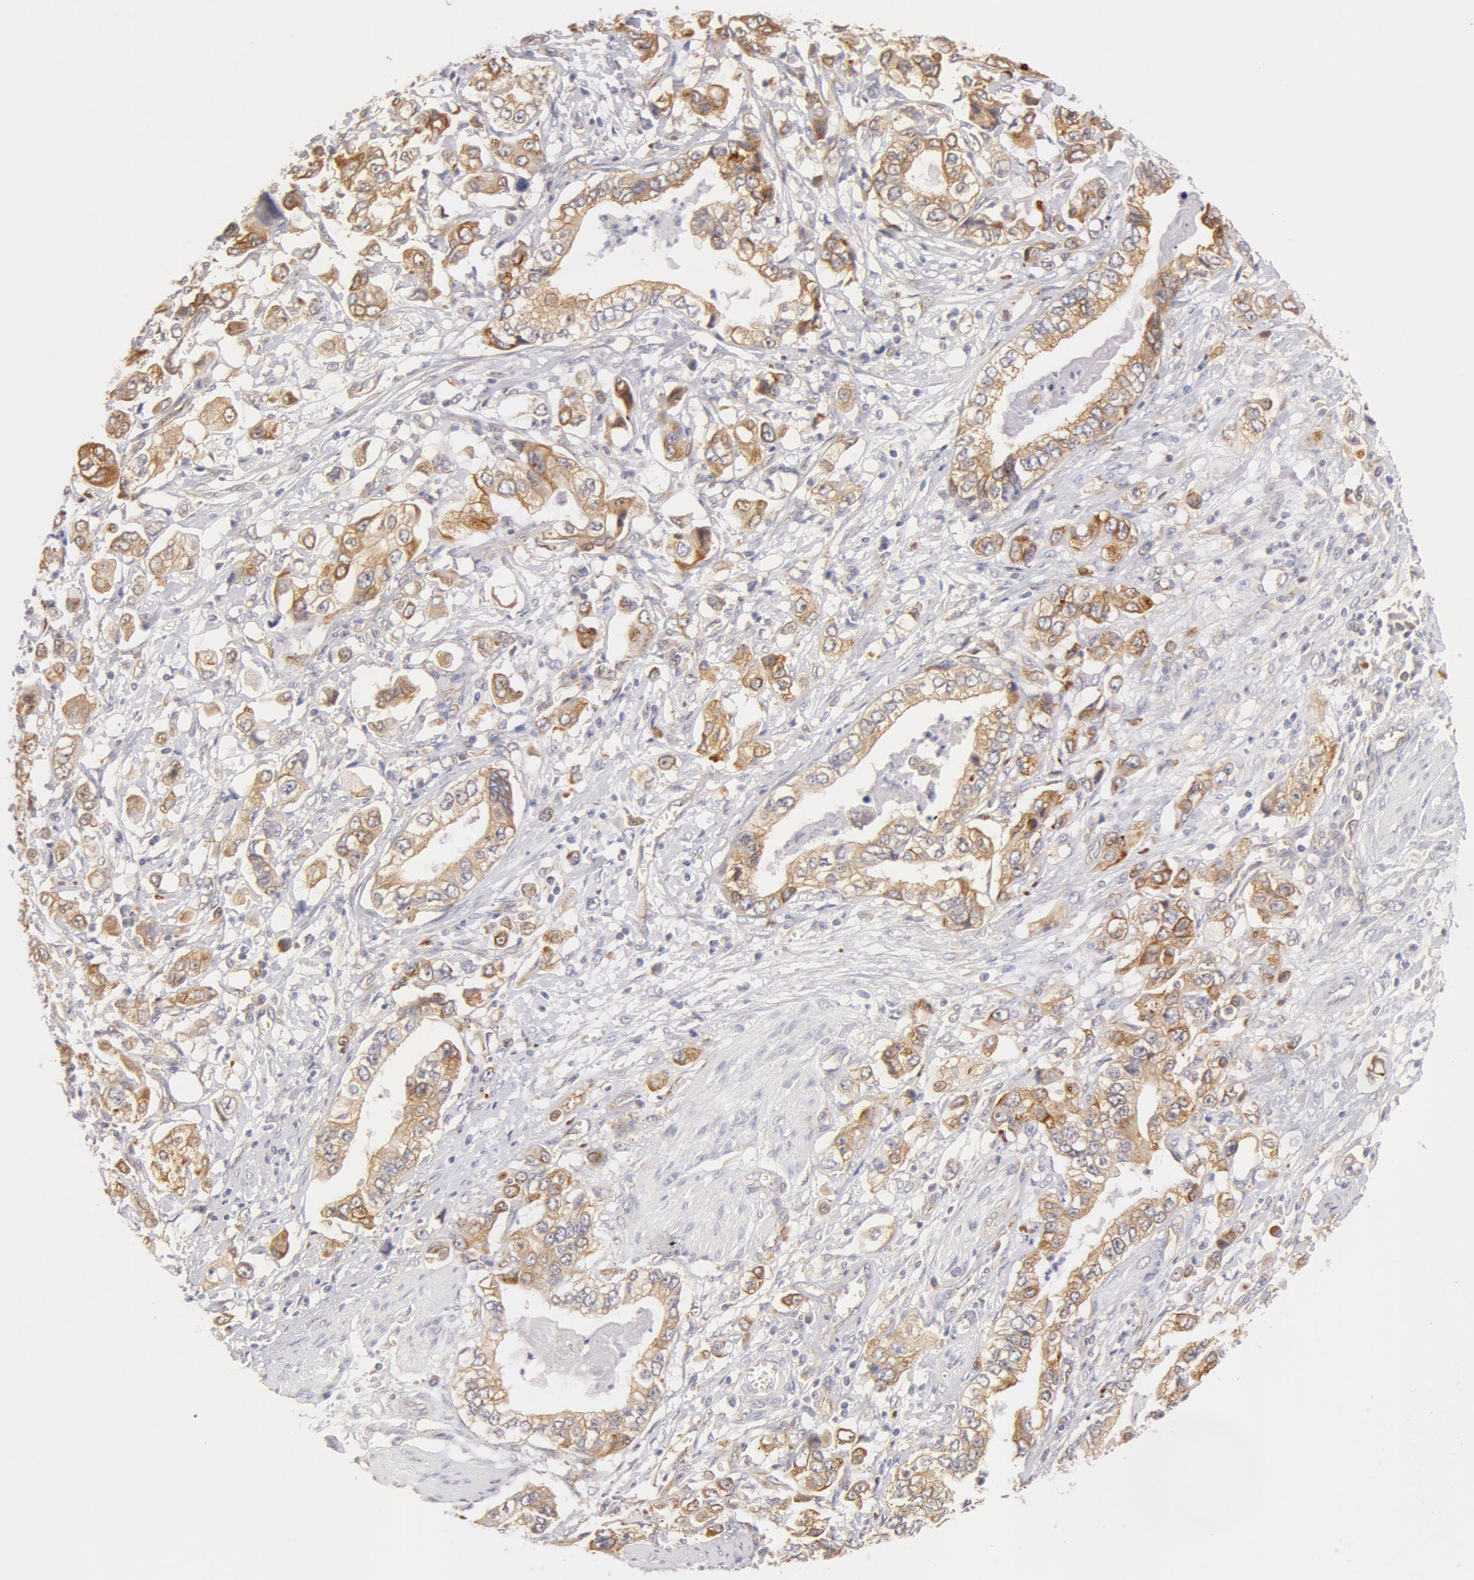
{"staining": {"intensity": "weak", "quantity": "25%-75%", "location": "cytoplasmic/membranous"}, "tissue": "stomach cancer", "cell_type": "Tumor cells", "image_type": "cancer", "snomed": [{"axis": "morphology", "description": "Adenocarcinoma, NOS"}, {"axis": "topography", "description": "Pancreas"}, {"axis": "topography", "description": "Stomach, upper"}], "caption": "IHC (DAB (3,3'-diaminobenzidine)) staining of adenocarcinoma (stomach) demonstrates weak cytoplasmic/membranous protein positivity in approximately 25%-75% of tumor cells. (IHC, brightfield microscopy, high magnification).", "gene": "DDX3Y", "patient": {"sex": "male", "age": 77}}